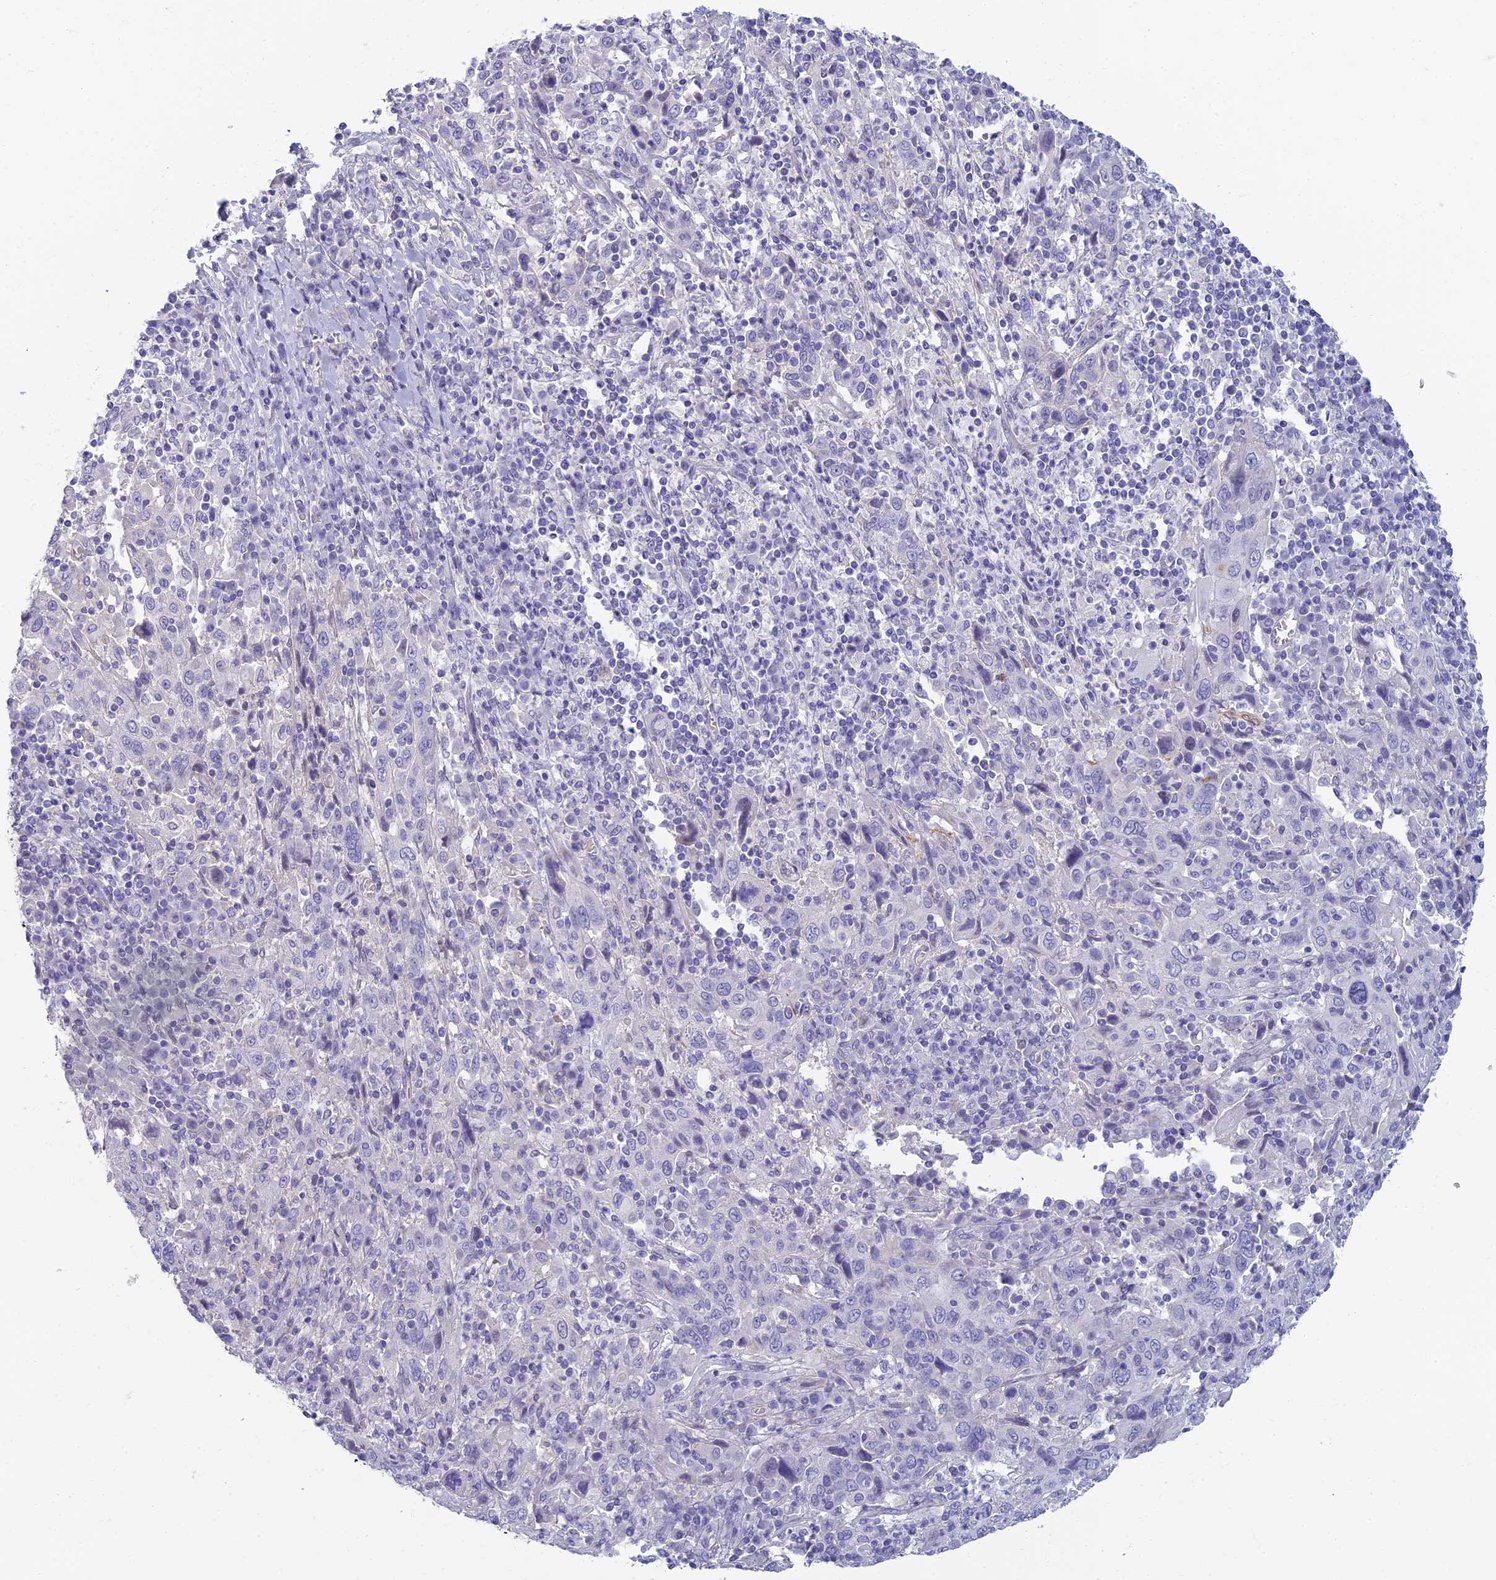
{"staining": {"intensity": "negative", "quantity": "none", "location": "none"}, "tissue": "cervical cancer", "cell_type": "Tumor cells", "image_type": "cancer", "snomed": [{"axis": "morphology", "description": "Squamous cell carcinoma, NOS"}, {"axis": "topography", "description": "Cervix"}], "caption": "This is an immunohistochemistry (IHC) micrograph of human cervical cancer (squamous cell carcinoma). There is no staining in tumor cells.", "gene": "NEURL1", "patient": {"sex": "female", "age": 46}}